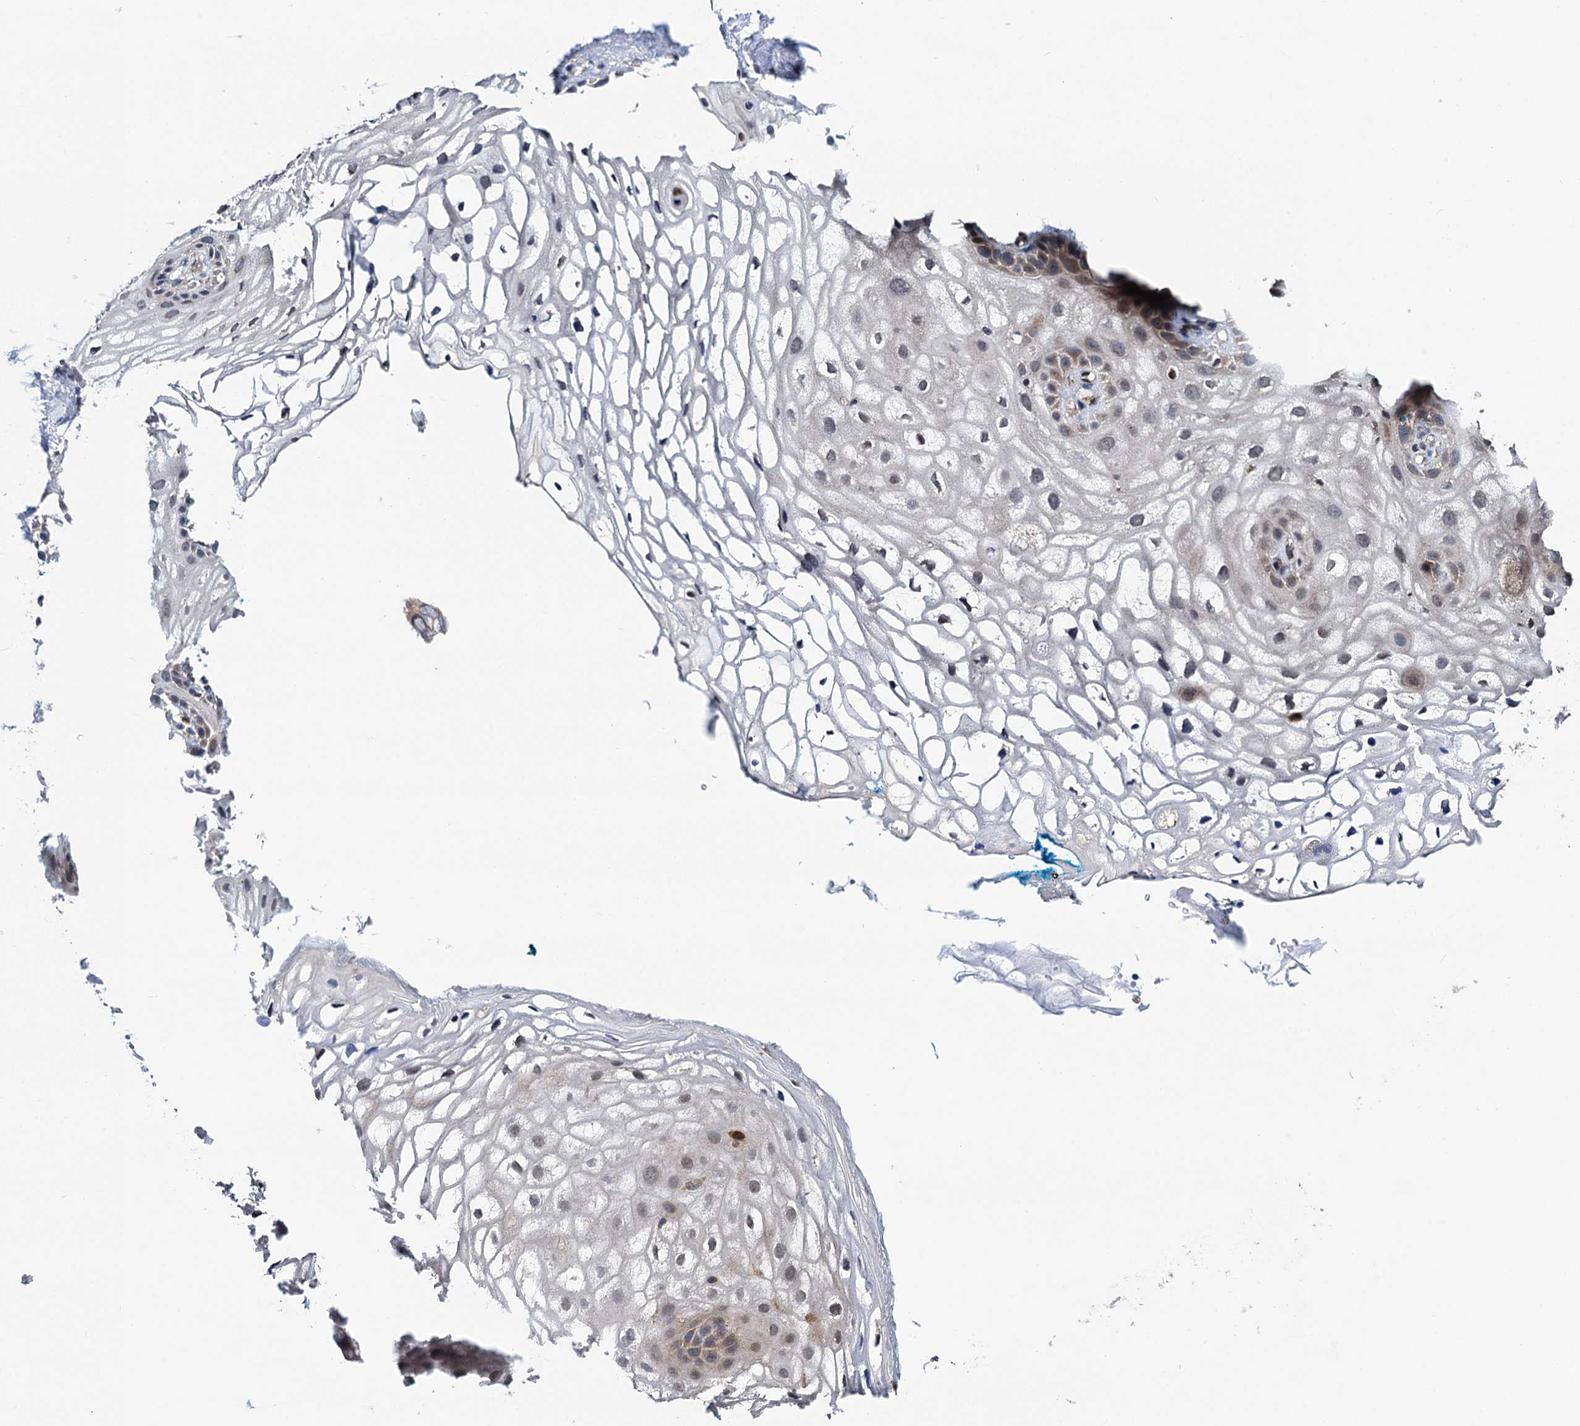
{"staining": {"intensity": "weak", "quantity": "<25%", "location": "cytoplasmic/membranous,nuclear"}, "tissue": "vagina", "cell_type": "Squamous epithelial cells", "image_type": "normal", "snomed": [{"axis": "morphology", "description": "Normal tissue, NOS"}, {"axis": "topography", "description": "Vagina"}, {"axis": "topography", "description": "Peripheral nerve tissue"}], "caption": "High power microscopy histopathology image of an immunohistochemistry (IHC) photomicrograph of benign vagina, revealing no significant expression in squamous epithelial cells.", "gene": "CMPK2", "patient": {"sex": "female", "age": 71}}